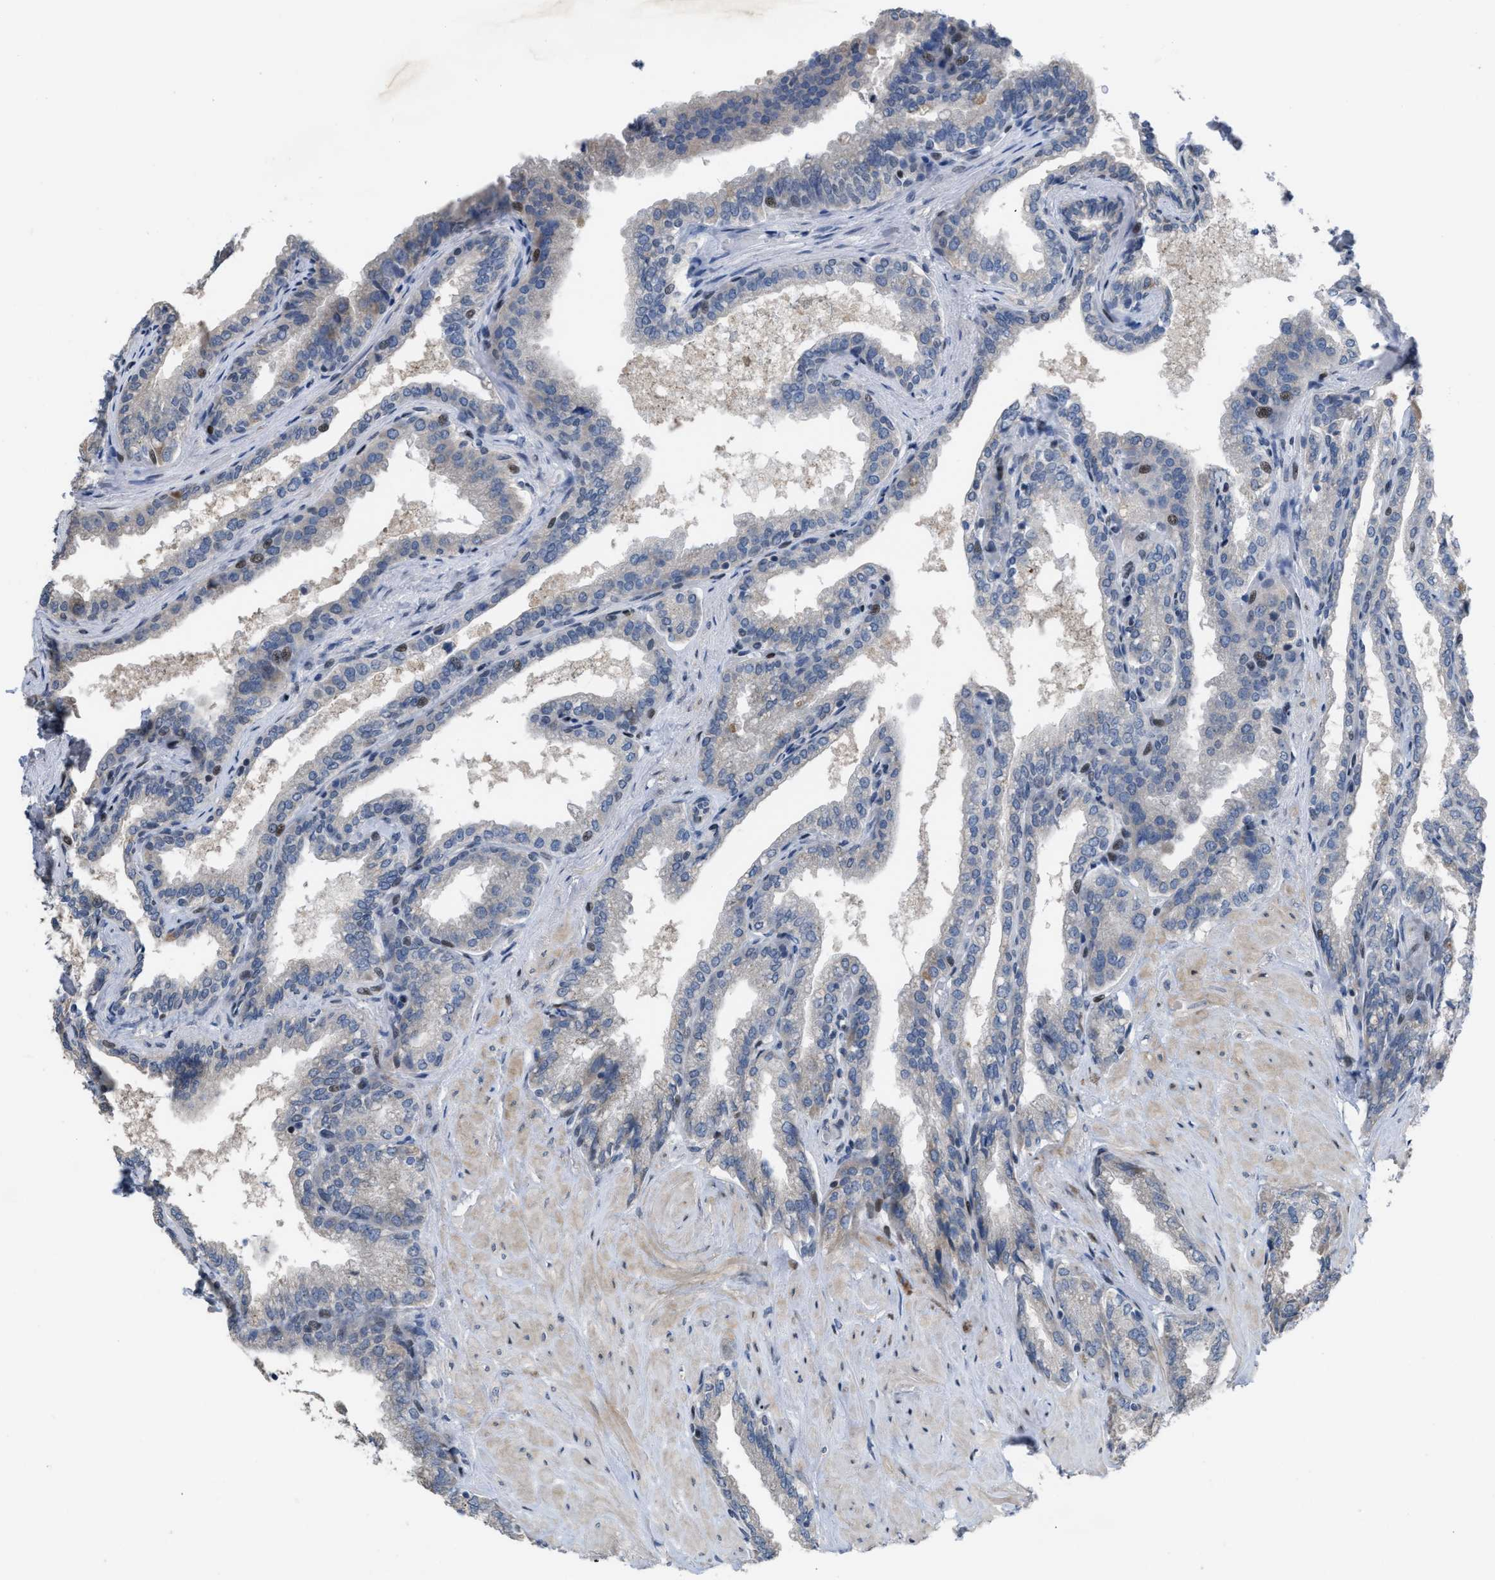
{"staining": {"intensity": "moderate", "quantity": "<25%", "location": "cytoplasmic/membranous,nuclear"}, "tissue": "seminal vesicle", "cell_type": "Glandular cells", "image_type": "normal", "snomed": [{"axis": "morphology", "description": "Normal tissue, NOS"}, {"axis": "topography", "description": "Seminal veicle"}], "caption": "The histopathology image exhibits a brown stain indicating the presence of a protein in the cytoplasmic/membranous,nuclear of glandular cells in seminal vesicle. The staining is performed using DAB (3,3'-diaminobenzidine) brown chromogen to label protein expression. The nuclei are counter-stained blue using hematoxylin.", "gene": "SETDB1", "patient": {"sex": "male", "age": 46}}